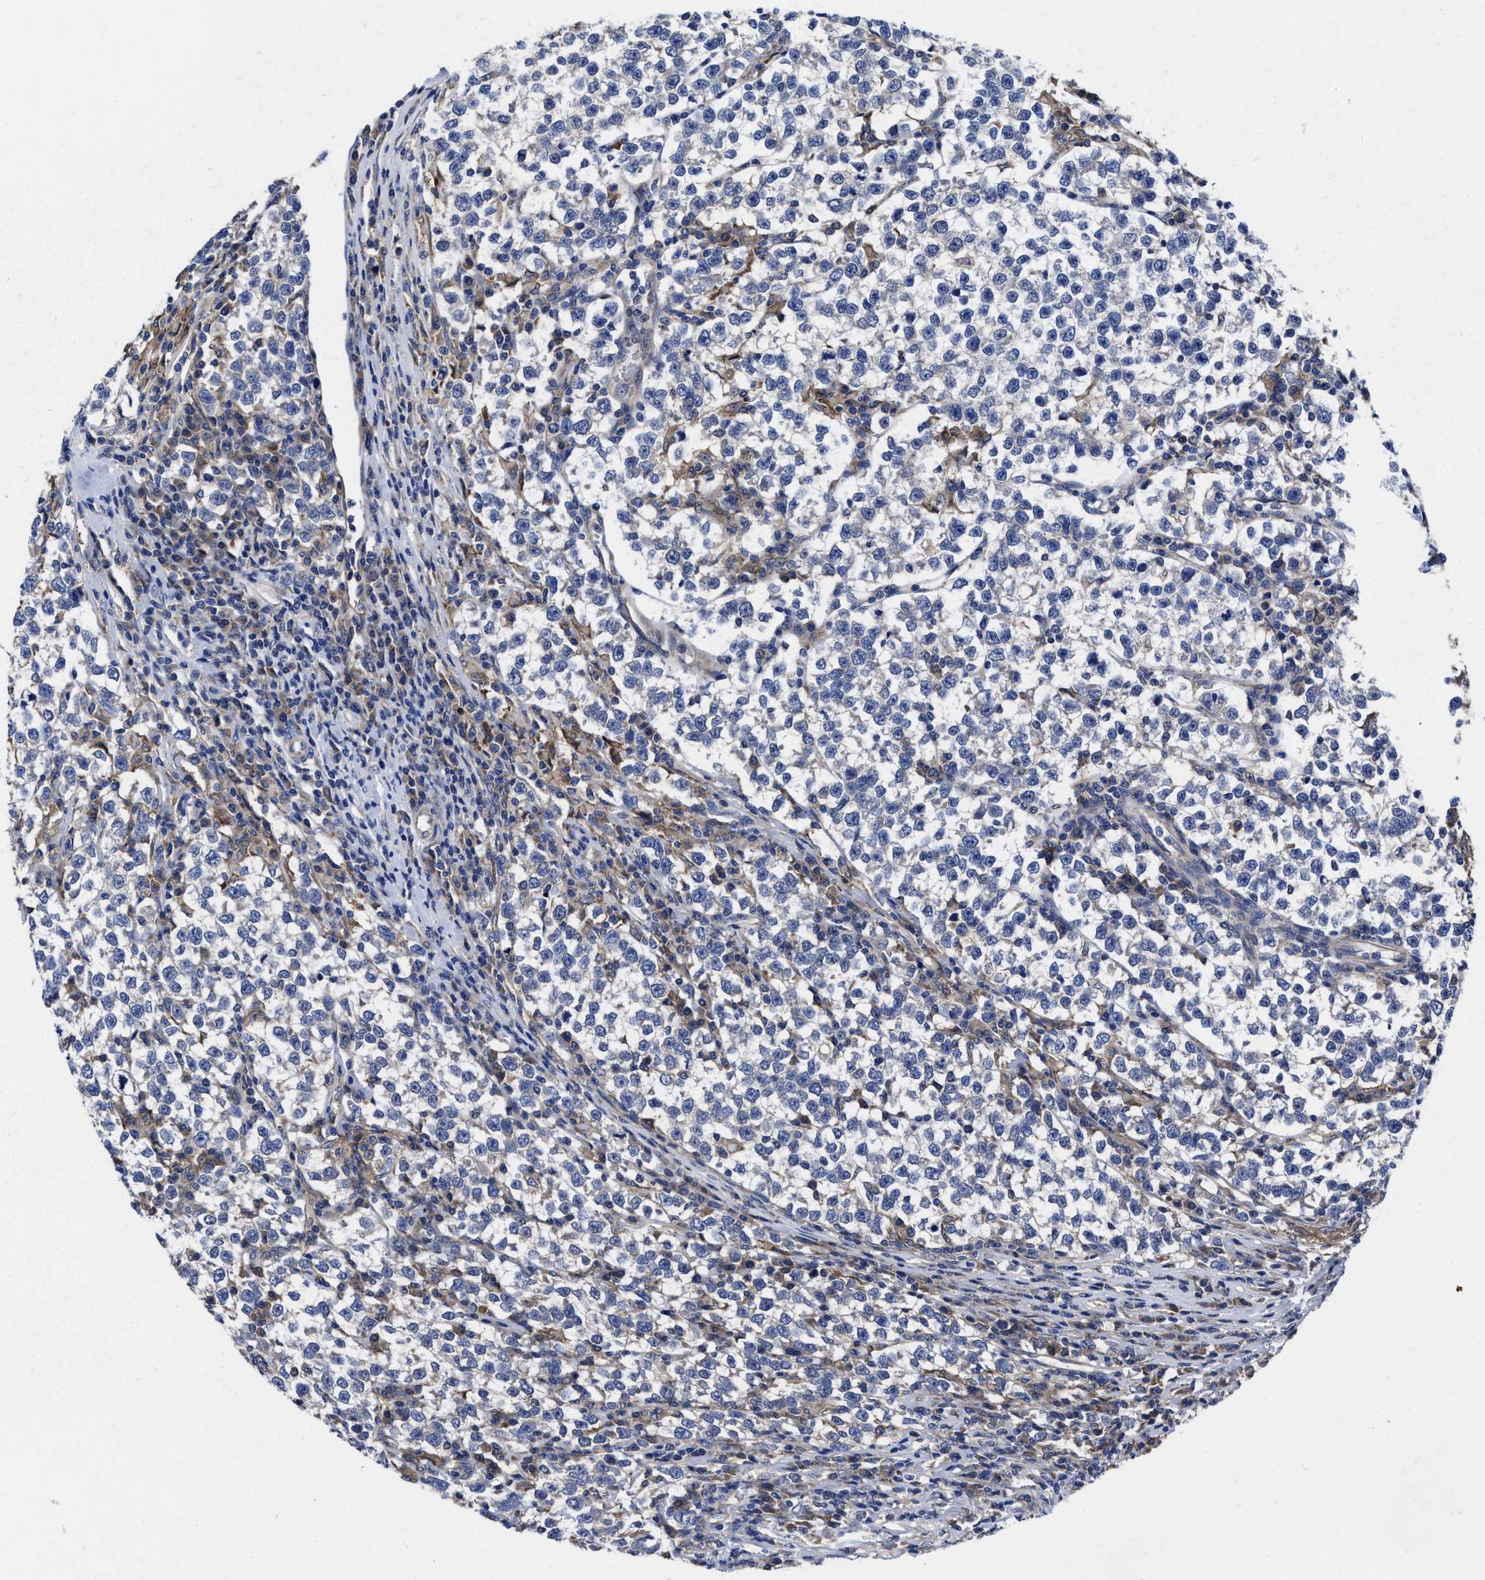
{"staining": {"intensity": "negative", "quantity": "none", "location": "none"}, "tissue": "testis cancer", "cell_type": "Tumor cells", "image_type": "cancer", "snomed": [{"axis": "morphology", "description": "Normal tissue, NOS"}, {"axis": "morphology", "description": "Seminoma, NOS"}, {"axis": "topography", "description": "Testis"}], "caption": "Tumor cells are negative for brown protein staining in testis seminoma.", "gene": "TXNDC17", "patient": {"sex": "male", "age": 43}}